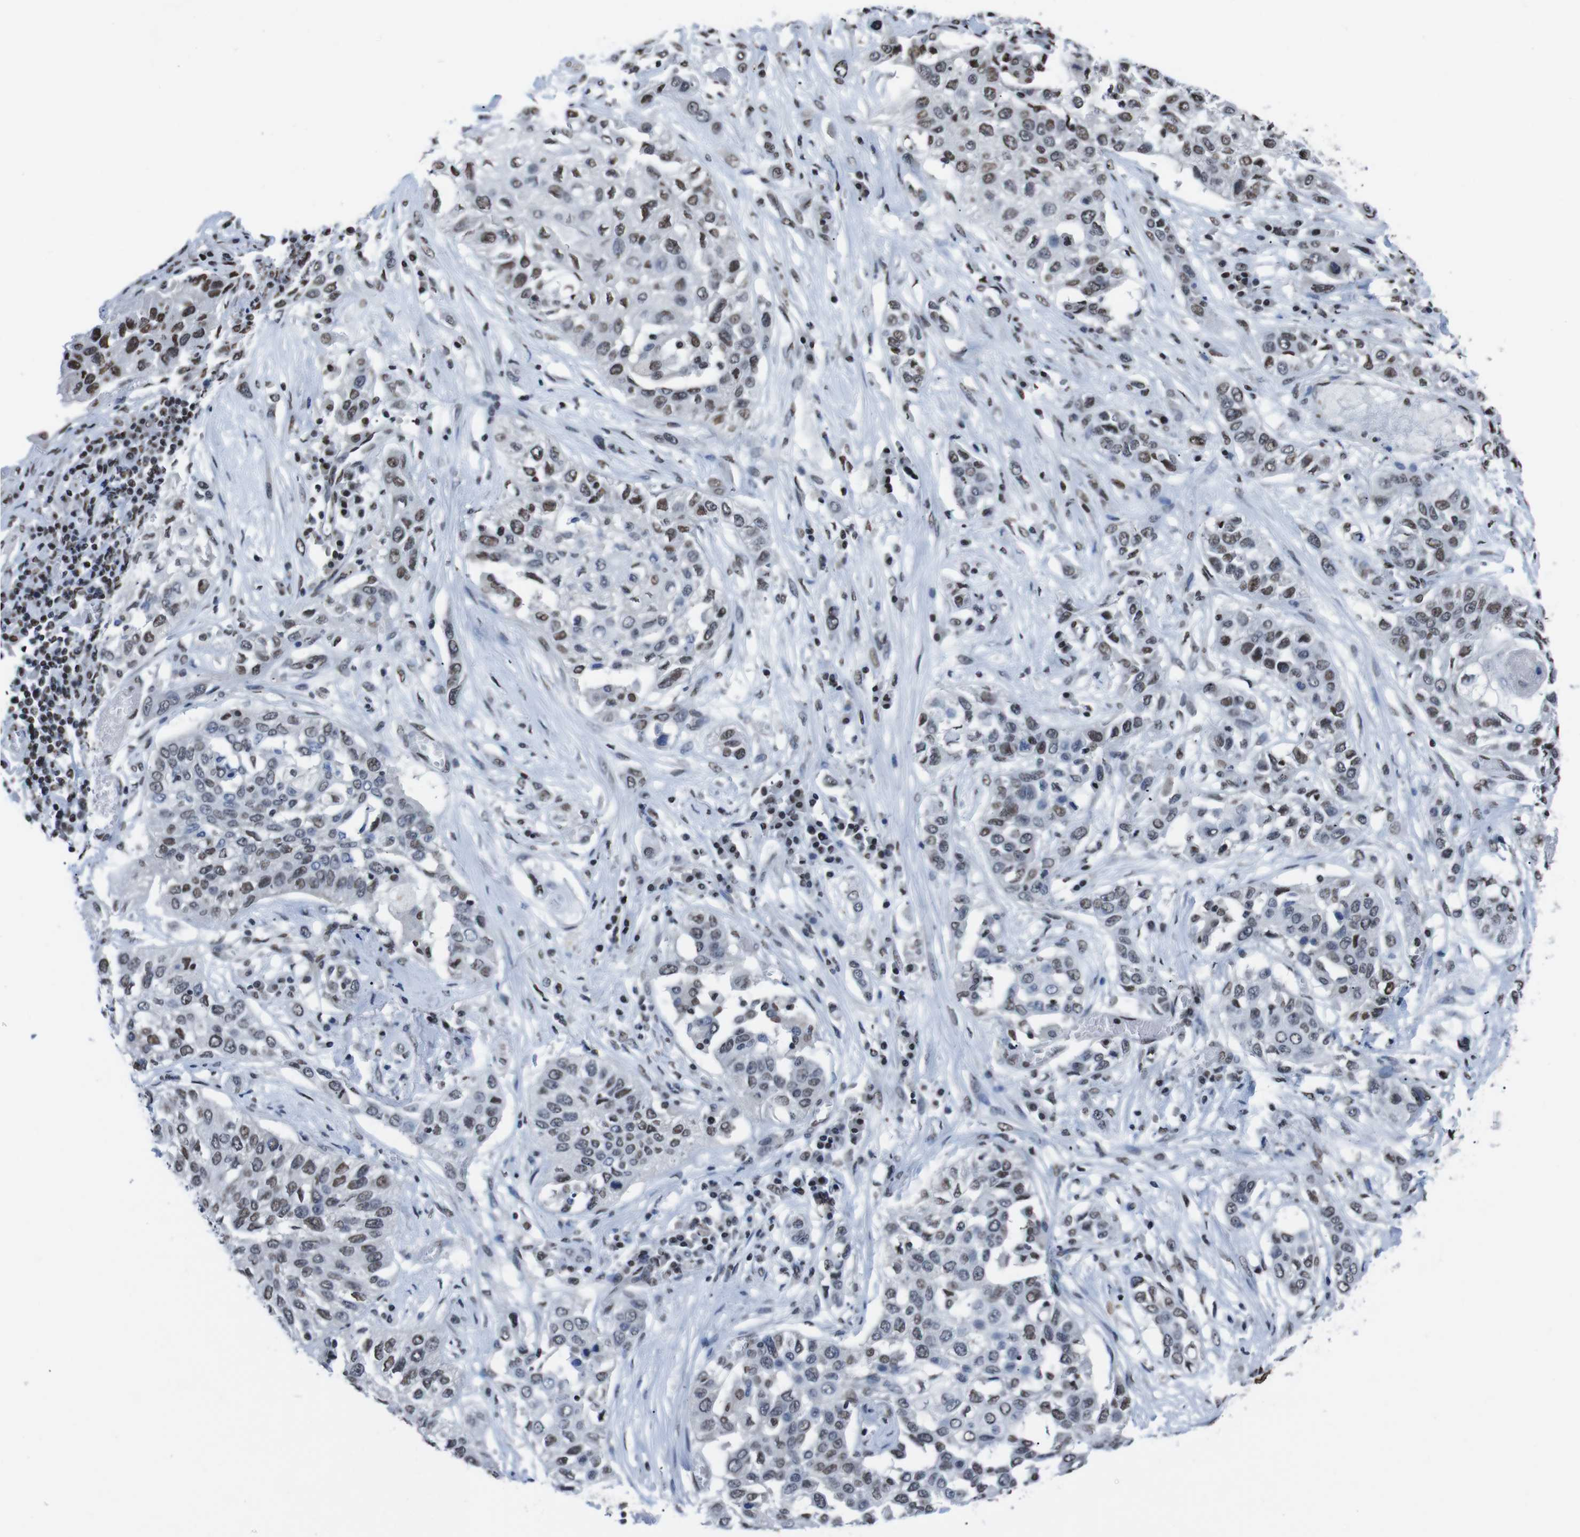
{"staining": {"intensity": "moderate", "quantity": "25%-75%", "location": "nuclear"}, "tissue": "lung cancer", "cell_type": "Tumor cells", "image_type": "cancer", "snomed": [{"axis": "morphology", "description": "Squamous cell carcinoma, NOS"}, {"axis": "topography", "description": "Lung"}], "caption": "Immunohistochemistry (IHC) (DAB (3,3'-diaminobenzidine)) staining of human squamous cell carcinoma (lung) exhibits moderate nuclear protein positivity in approximately 25%-75% of tumor cells.", "gene": "PIP4P2", "patient": {"sex": "male", "age": 71}}